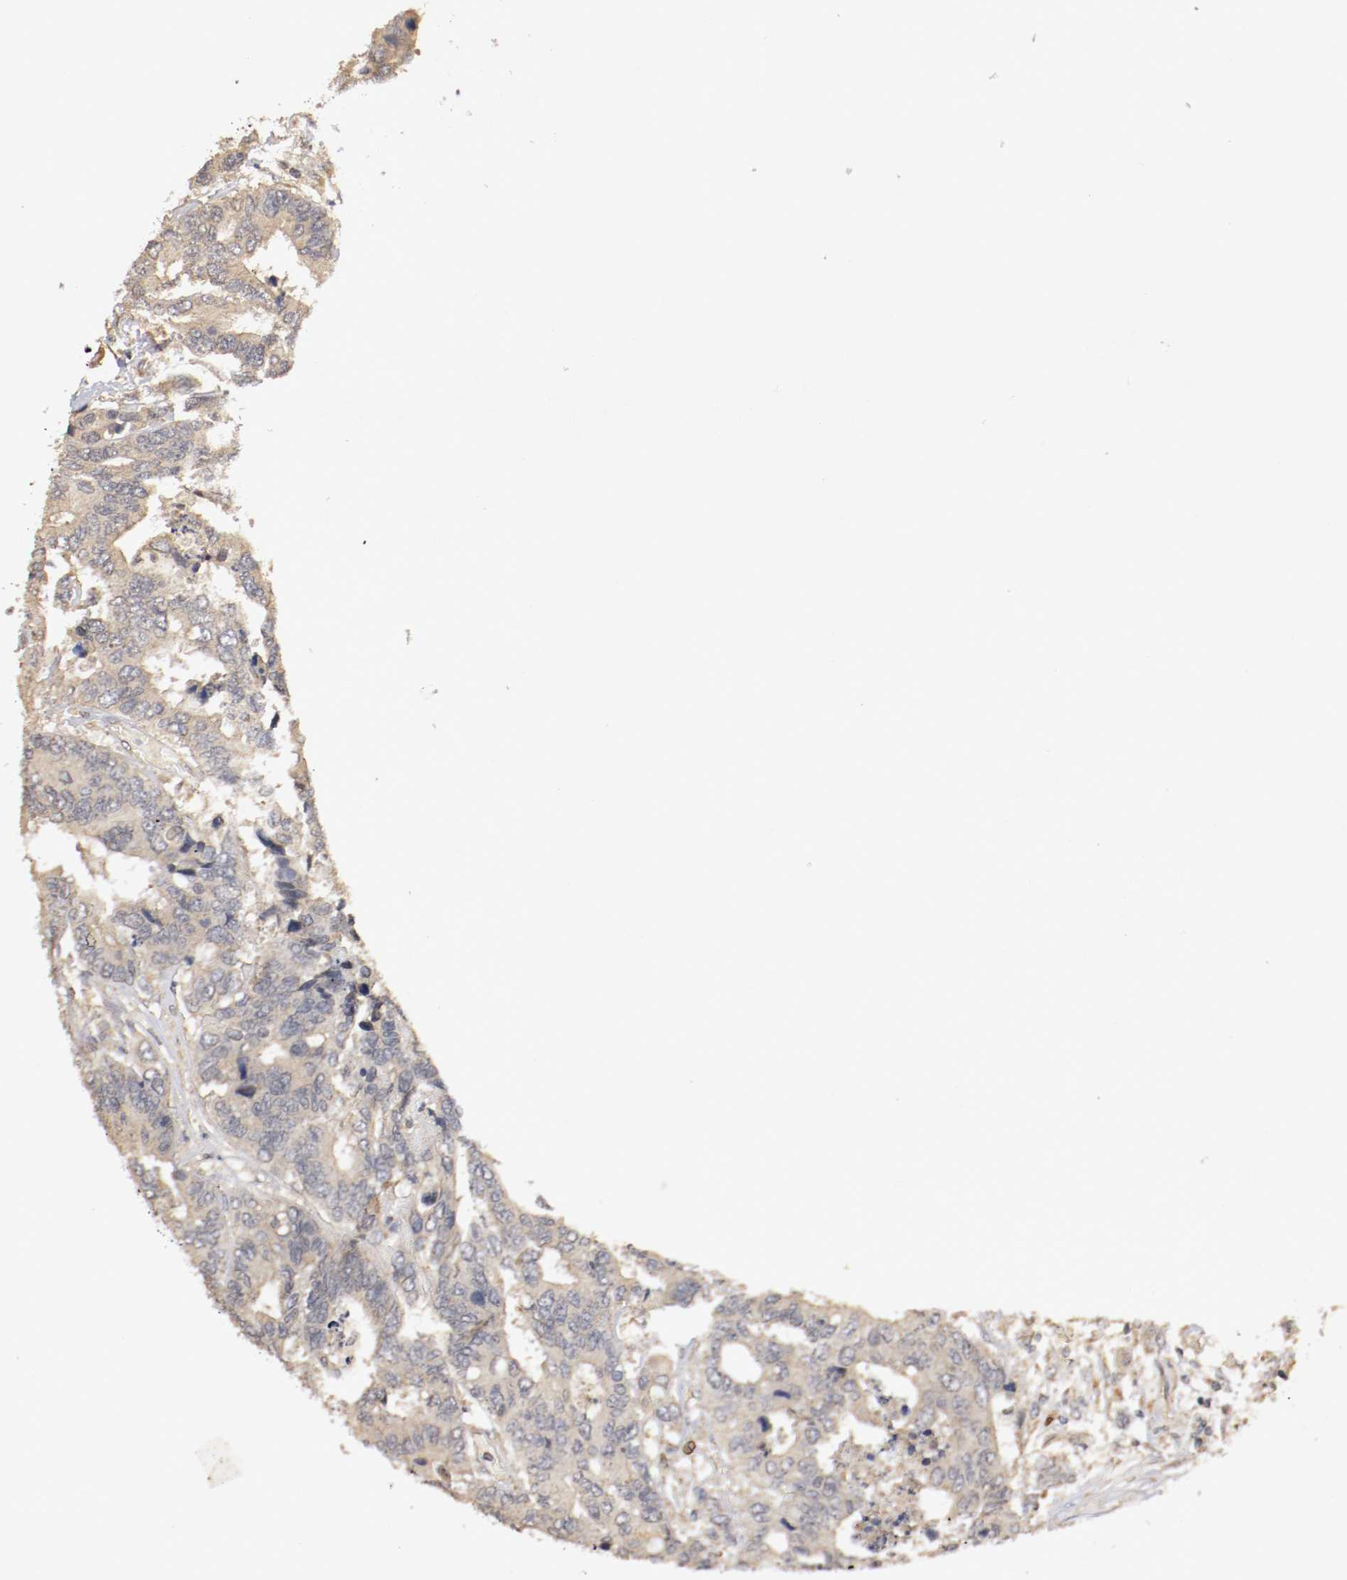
{"staining": {"intensity": "moderate", "quantity": "25%-75%", "location": "cytoplasmic/membranous,nuclear"}, "tissue": "colorectal cancer", "cell_type": "Tumor cells", "image_type": "cancer", "snomed": [{"axis": "morphology", "description": "Adenocarcinoma, NOS"}, {"axis": "topography", "description": "Rectum"}], "caption": "Colorectal cancer (adenocarcinoma) stained with a protein marker demonstrates moderate staining in tumor cells.", "gene": "TNFRSF1B", "patient": {"sex": "male", "age": 55}}